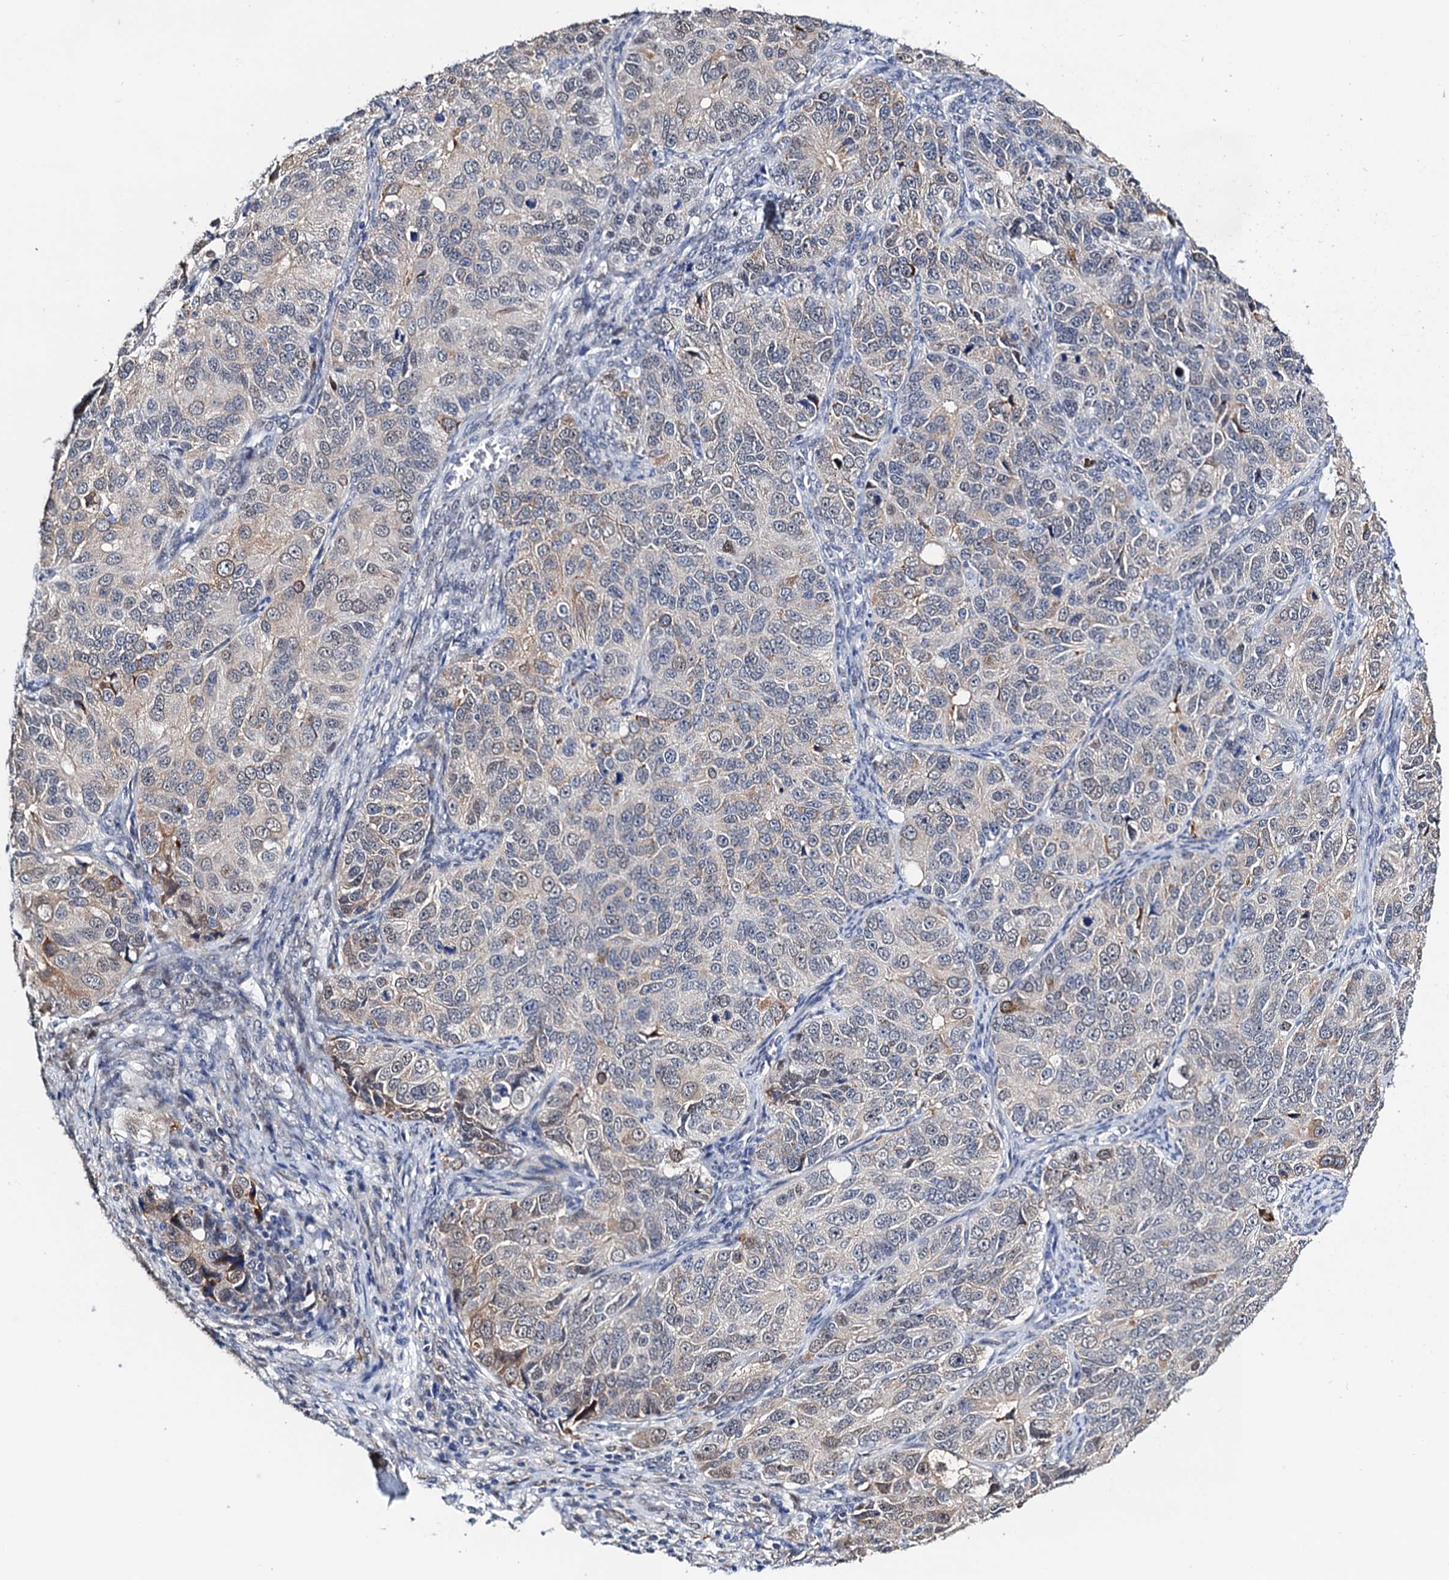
{"staining": {"intensity": "moderate", "quantity": "<25%", "location": "cytoplasmic/membranous,nuclear"}, "tissue": "ovarian cancer", "cell_type": "Tumor cells", "image_type": "cancer", "snomed": [{"axis": "morphology", "description": "Carcinoma, endometroid"}, {"axis": "topography", "description": "Ovary"}], "caption": "An immunohistochemistry image of neoplastic tissue is shown. Protein staining in brown shows moderate cytoplasmic/membranous and nuclear positivity in endometroid carcinoma (ovarian) within tumor cells. (DAB (3,3'-diaminobenzidine) IHC with brightfield microscopy, high magnification).", "gene": "SLC7A10", "patient": {"sex": "female", "age": 51}}